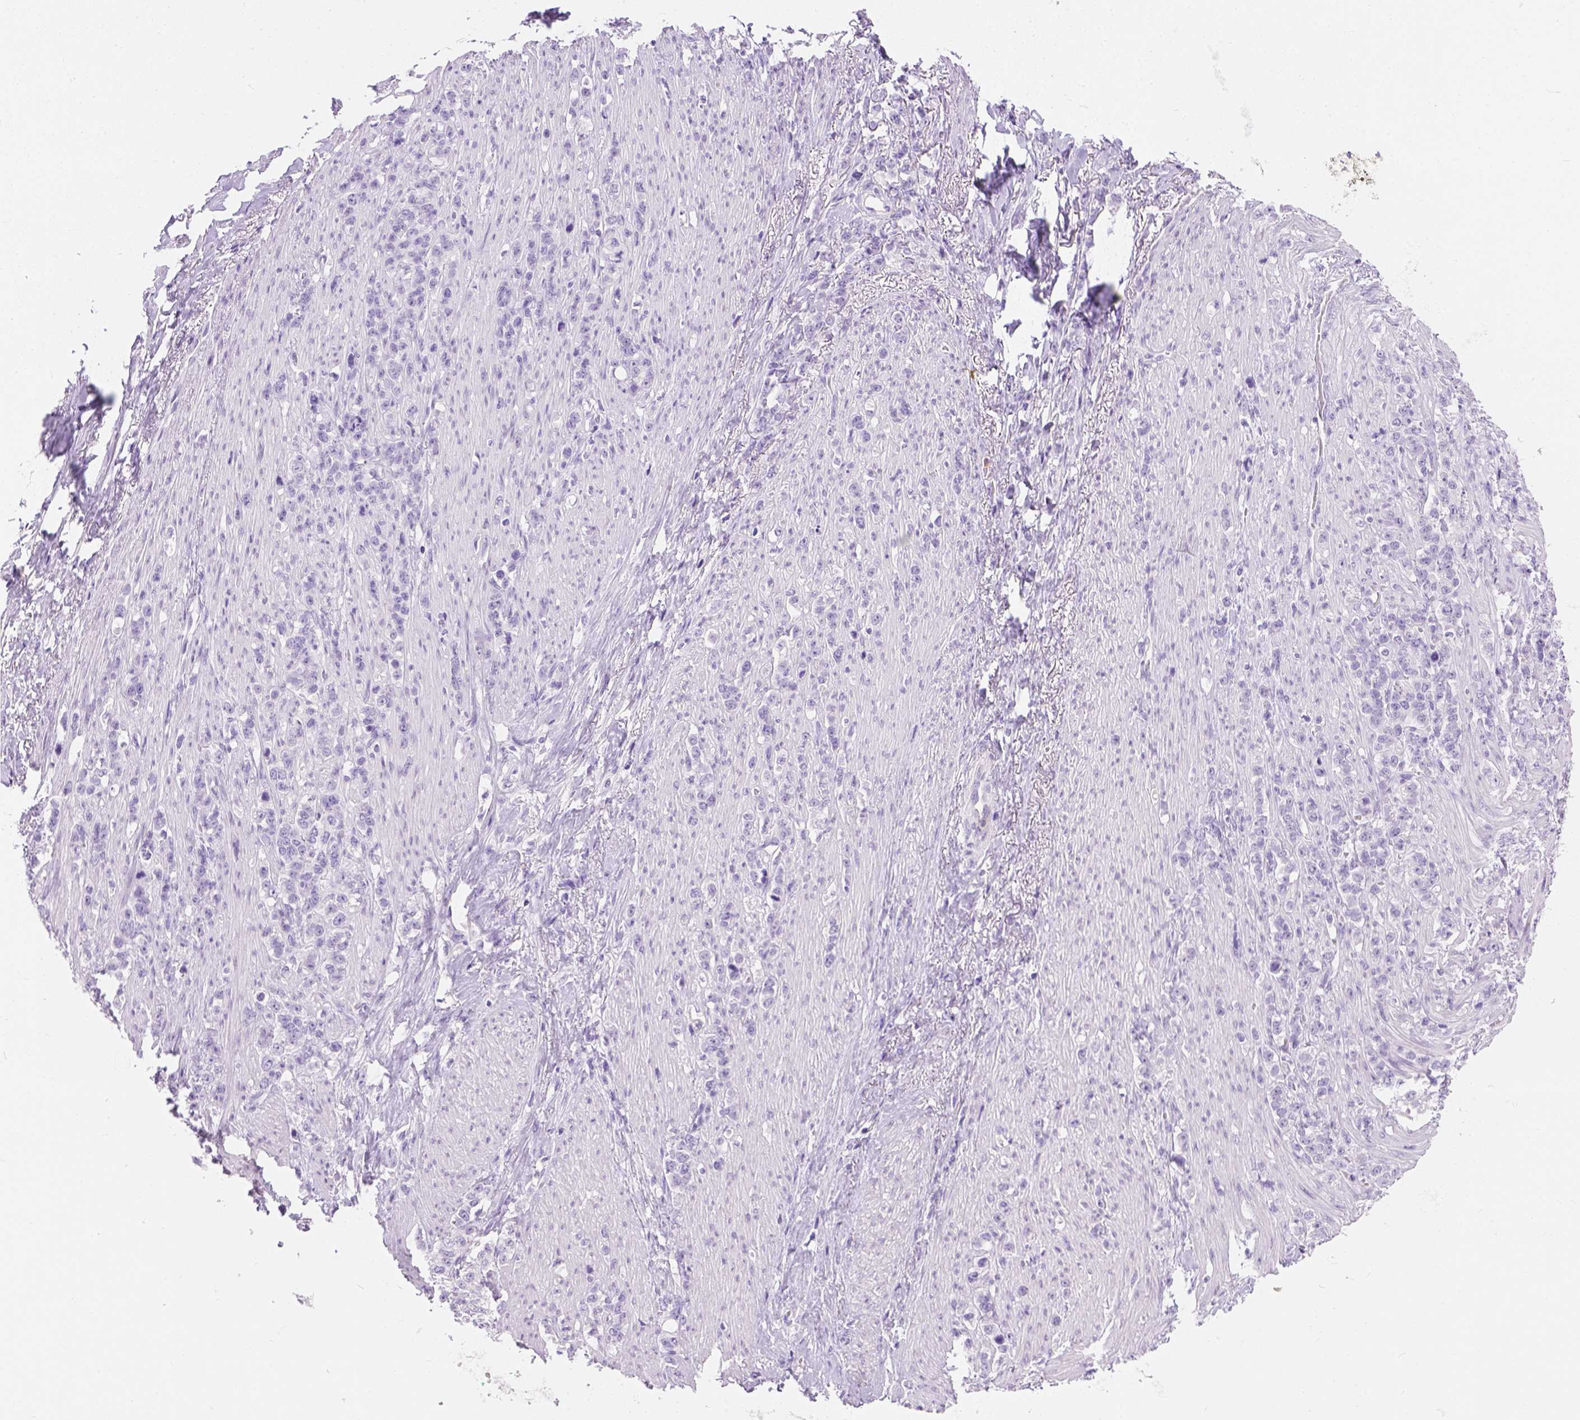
{"staining": {"intensity": "negative", "quantity": "none", "location": "none"}, "tissue": "stomach cancer", "cell_type": "Tumor cells", "image_type": "cancer", "snomed": [{"axis": "morphology", "description": "Adenocarcinoma, NOS"}, {"axis": "topography", "description": "Stomach, lower"}], "caption": "DAB immunohistochemical staining of human stomach cancer (adenocarcinoma) shows no significant expression in tumor cells.", "gene": "TMEM38A", "patient": {"sex": "male", "age": 88}}